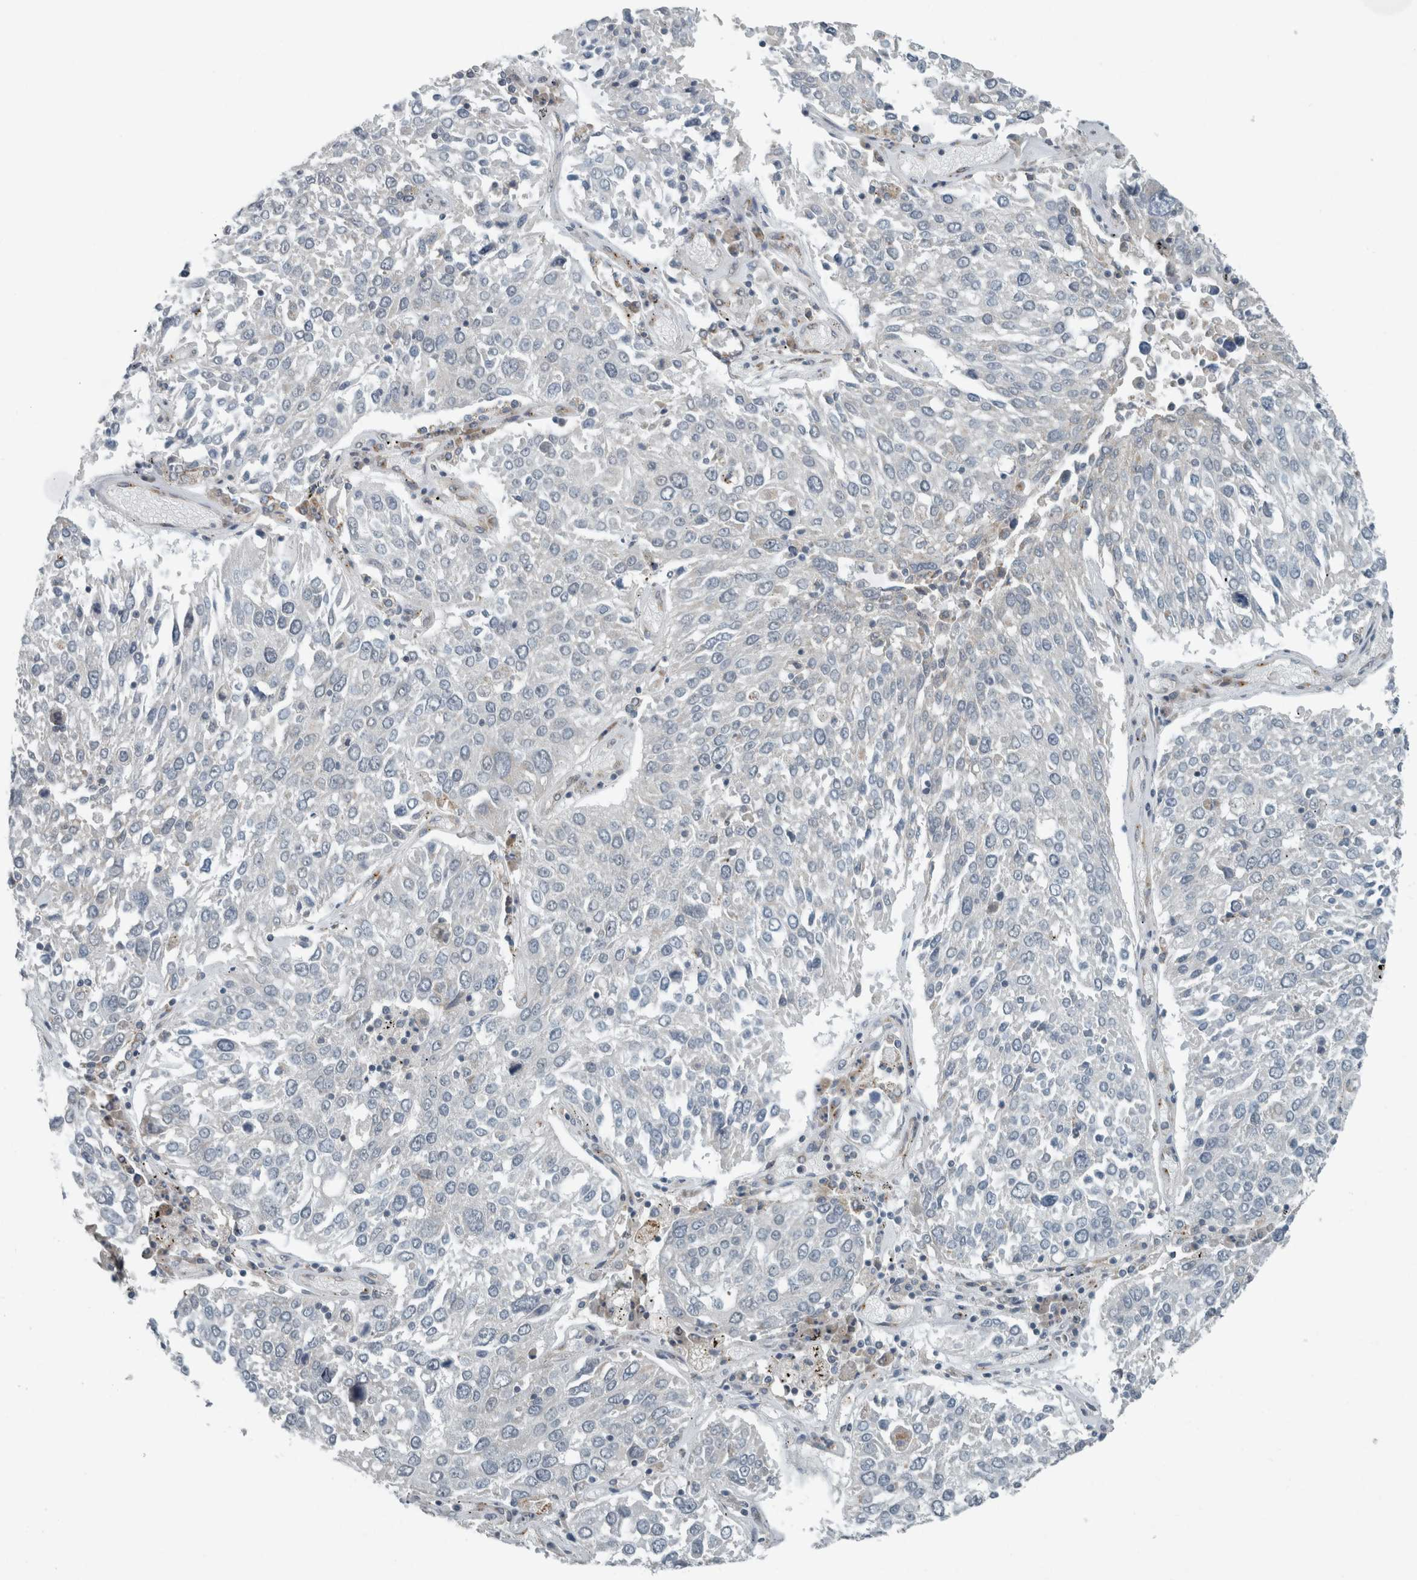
{"staining": {"intensity": "negative", "quantity": "none", "location": "none"}, "tissue": "lung cancer", "cell_type": "Tumor cells", "image_type": "cancer", "snomed": [{"axis": "morphology", "description": "Squamous cell carcinoma, NOS"}, {"axis": "topography", "description": "Lung"}], "caption": "This micrograph is of lung squamous cell carcinoma stained with IHC to label a protein in brown with the nuclei are counter-stained blue. There is no positivity in tumor cells.", "gene": "KIF1C", "patient": {"sex": "male", "age": 65}}